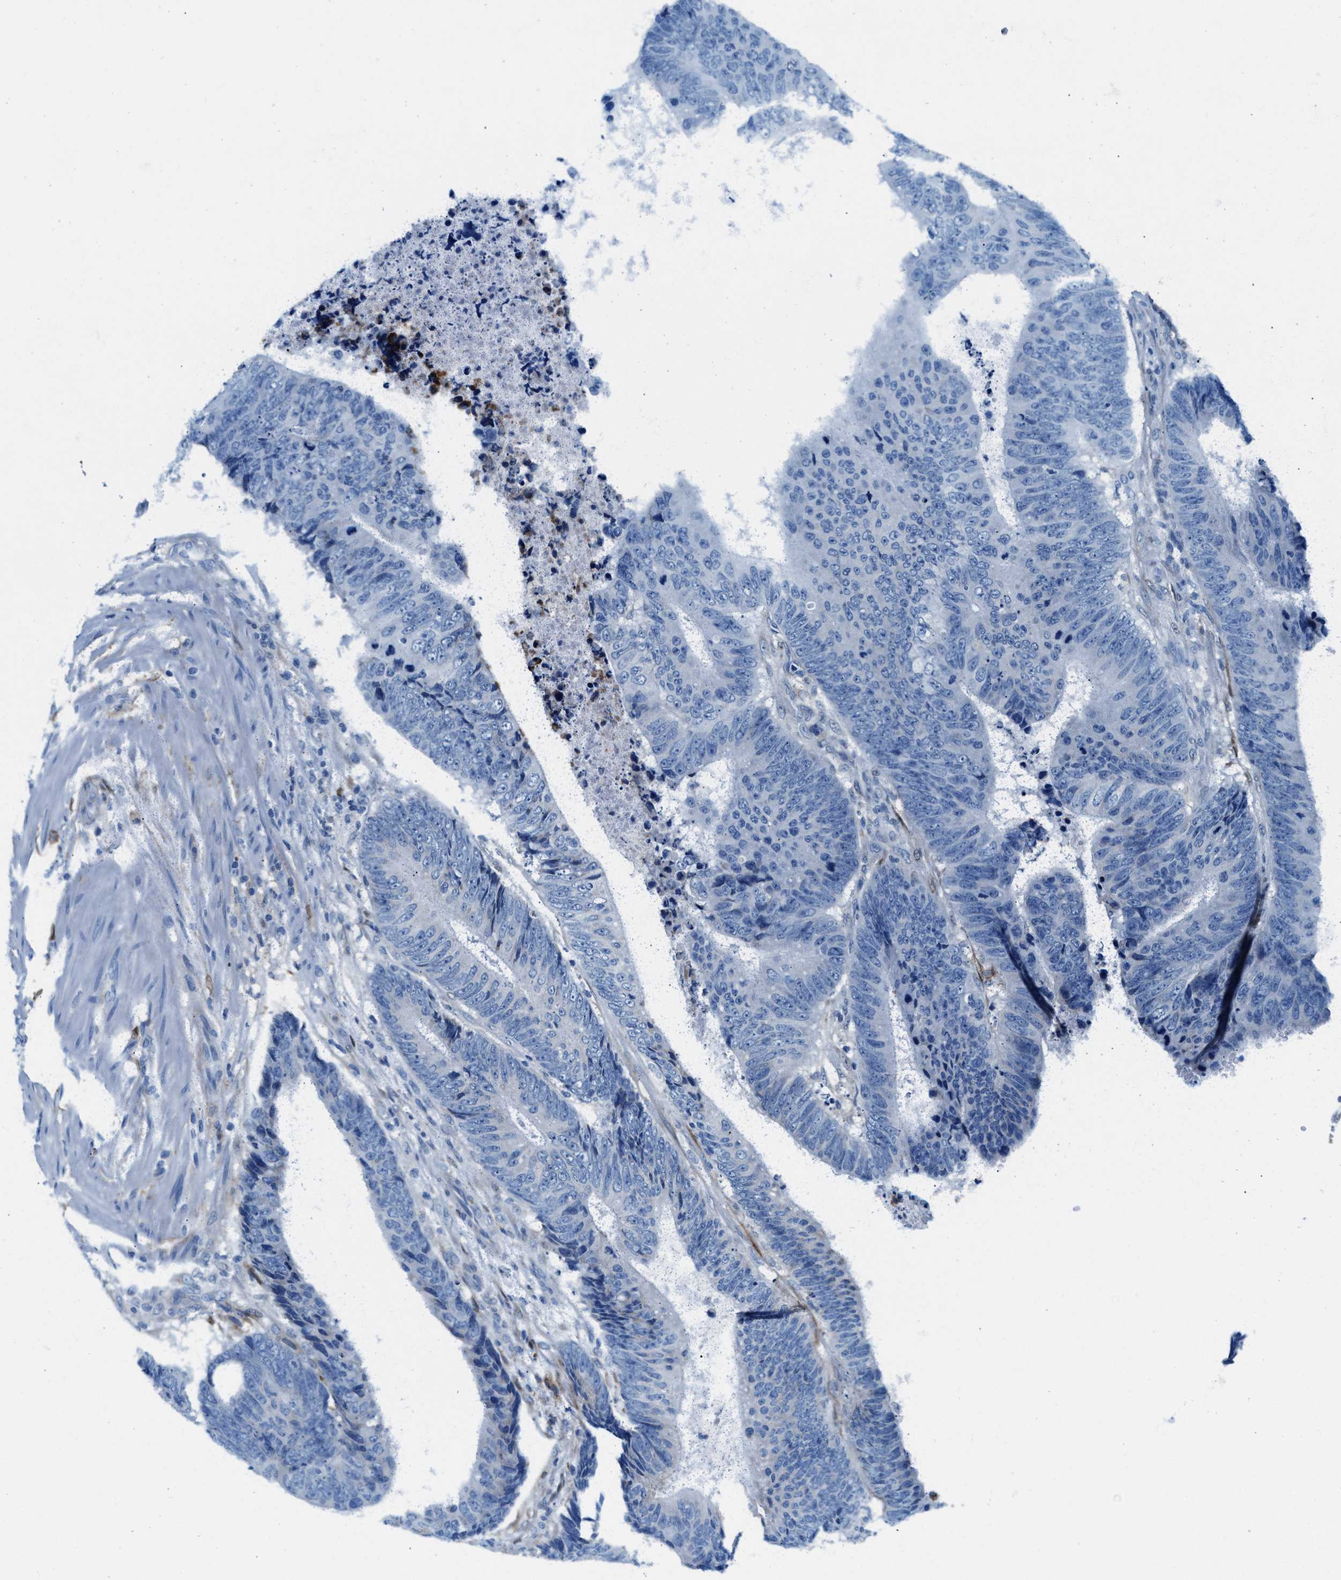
{"staining": {"intensity": "negative", "quantity": "none", "location": "none"}, "tissue": "colorectal cancer", "cell_type": "Tumor cells", "image_type": "cancer", "snomed": [{"axis": "morphology", "description": "Adenocarcinoma, NOS"}, {"axis": "topography", "description": "Colon"}], "caption": "Immunohistochemical staining of human colorectal cancer (adenocarcinoma) demonstrates no significant expression in tumor cells.", "gene": "SLFN11", "patient": {"sex": "male", "age": 56}}